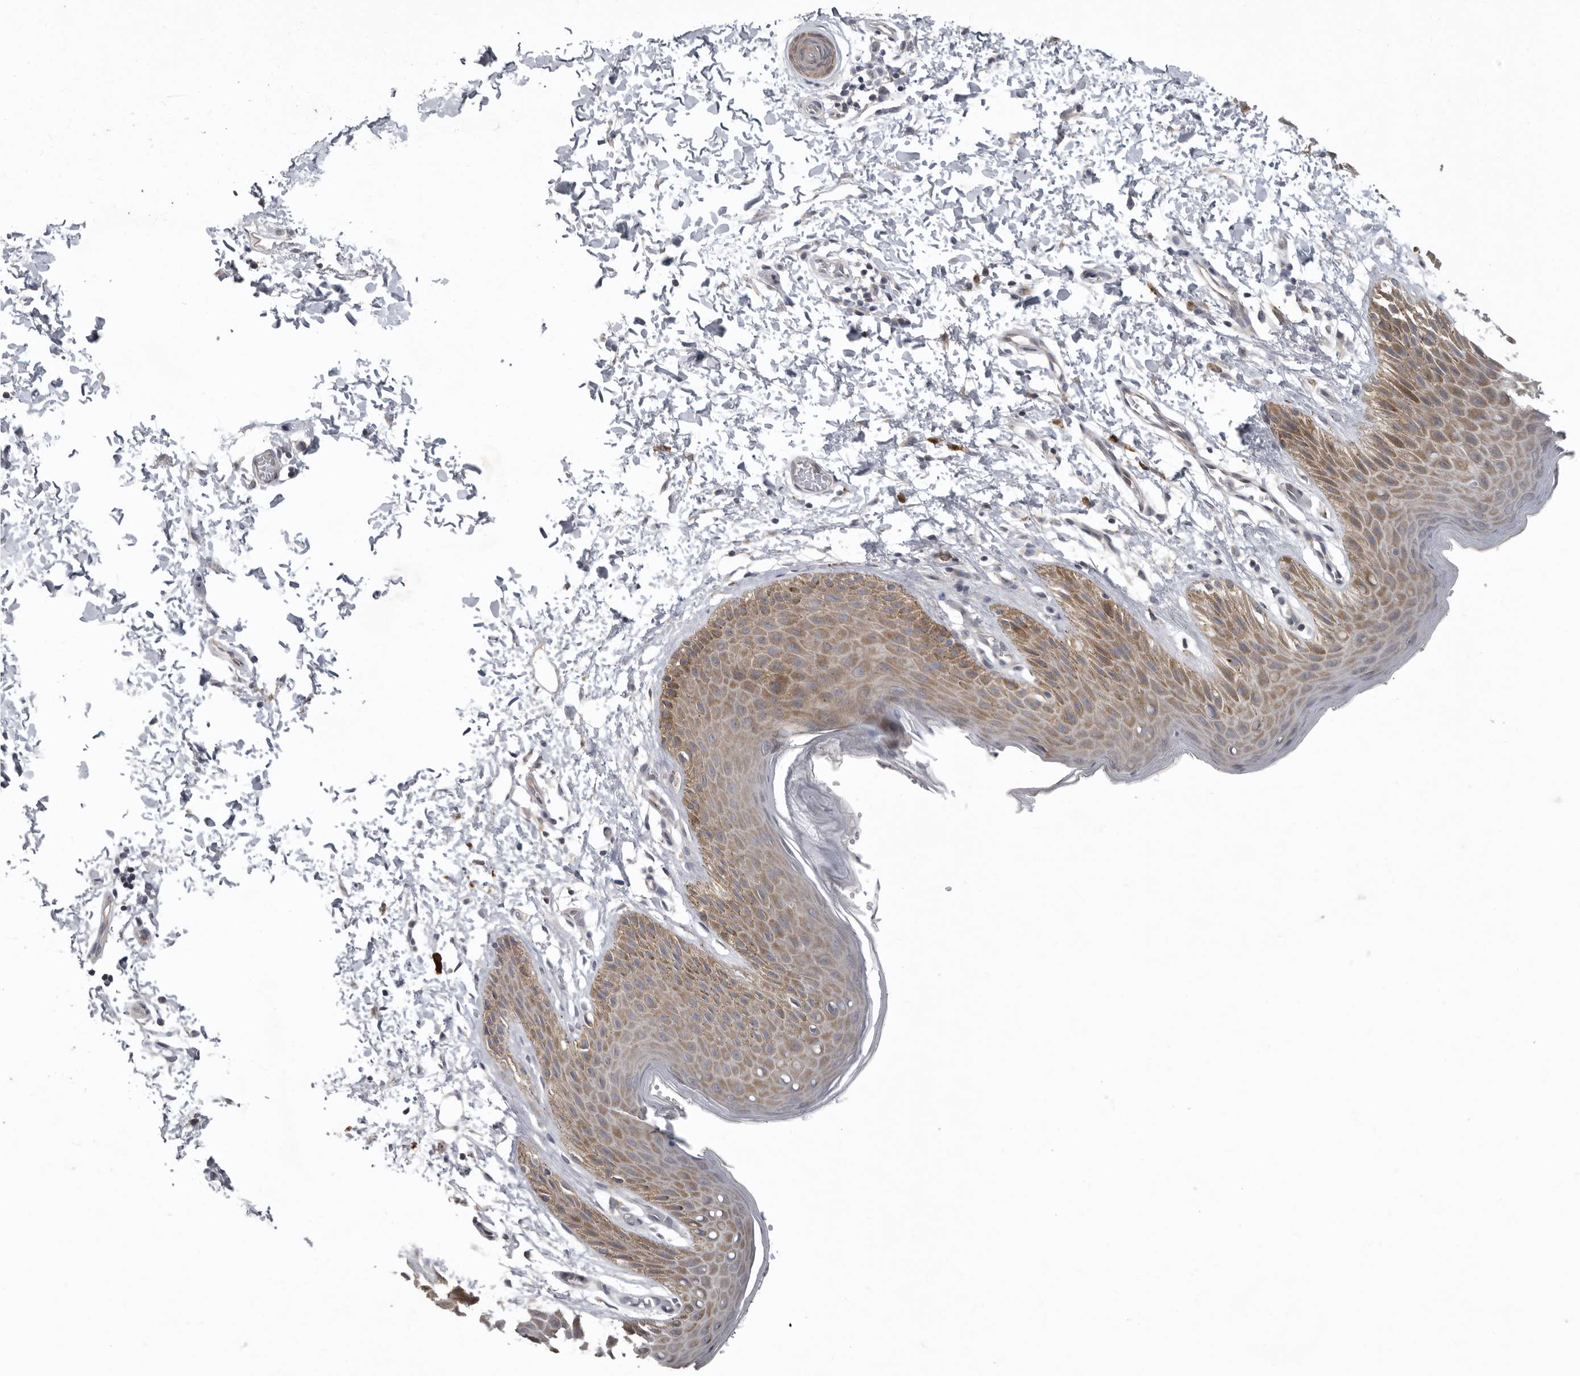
{"staining": {"intensity": "moderate", "quantity": "25%-75%", "location": "cytoplasmic/membranous"}, "tissue": "skin", "cell_type": "Epidermal cells", "image_type": "normal", "snomed": [{"axis": "morphology", "description": "Normal tissue, NOS"}, {"axis": "topography", "description": "Anal"}, {"axis": "topography", "description": "Peripheral nerve tissue"}], "caption": "Epidermal cells demonstrate medium levels of moderate cytoplasmic/membranous positivity in about 25%-75% of cells in normal human skin.", "gene": "RALGPS2", "patient": {"sex": "male", "age": 44}}